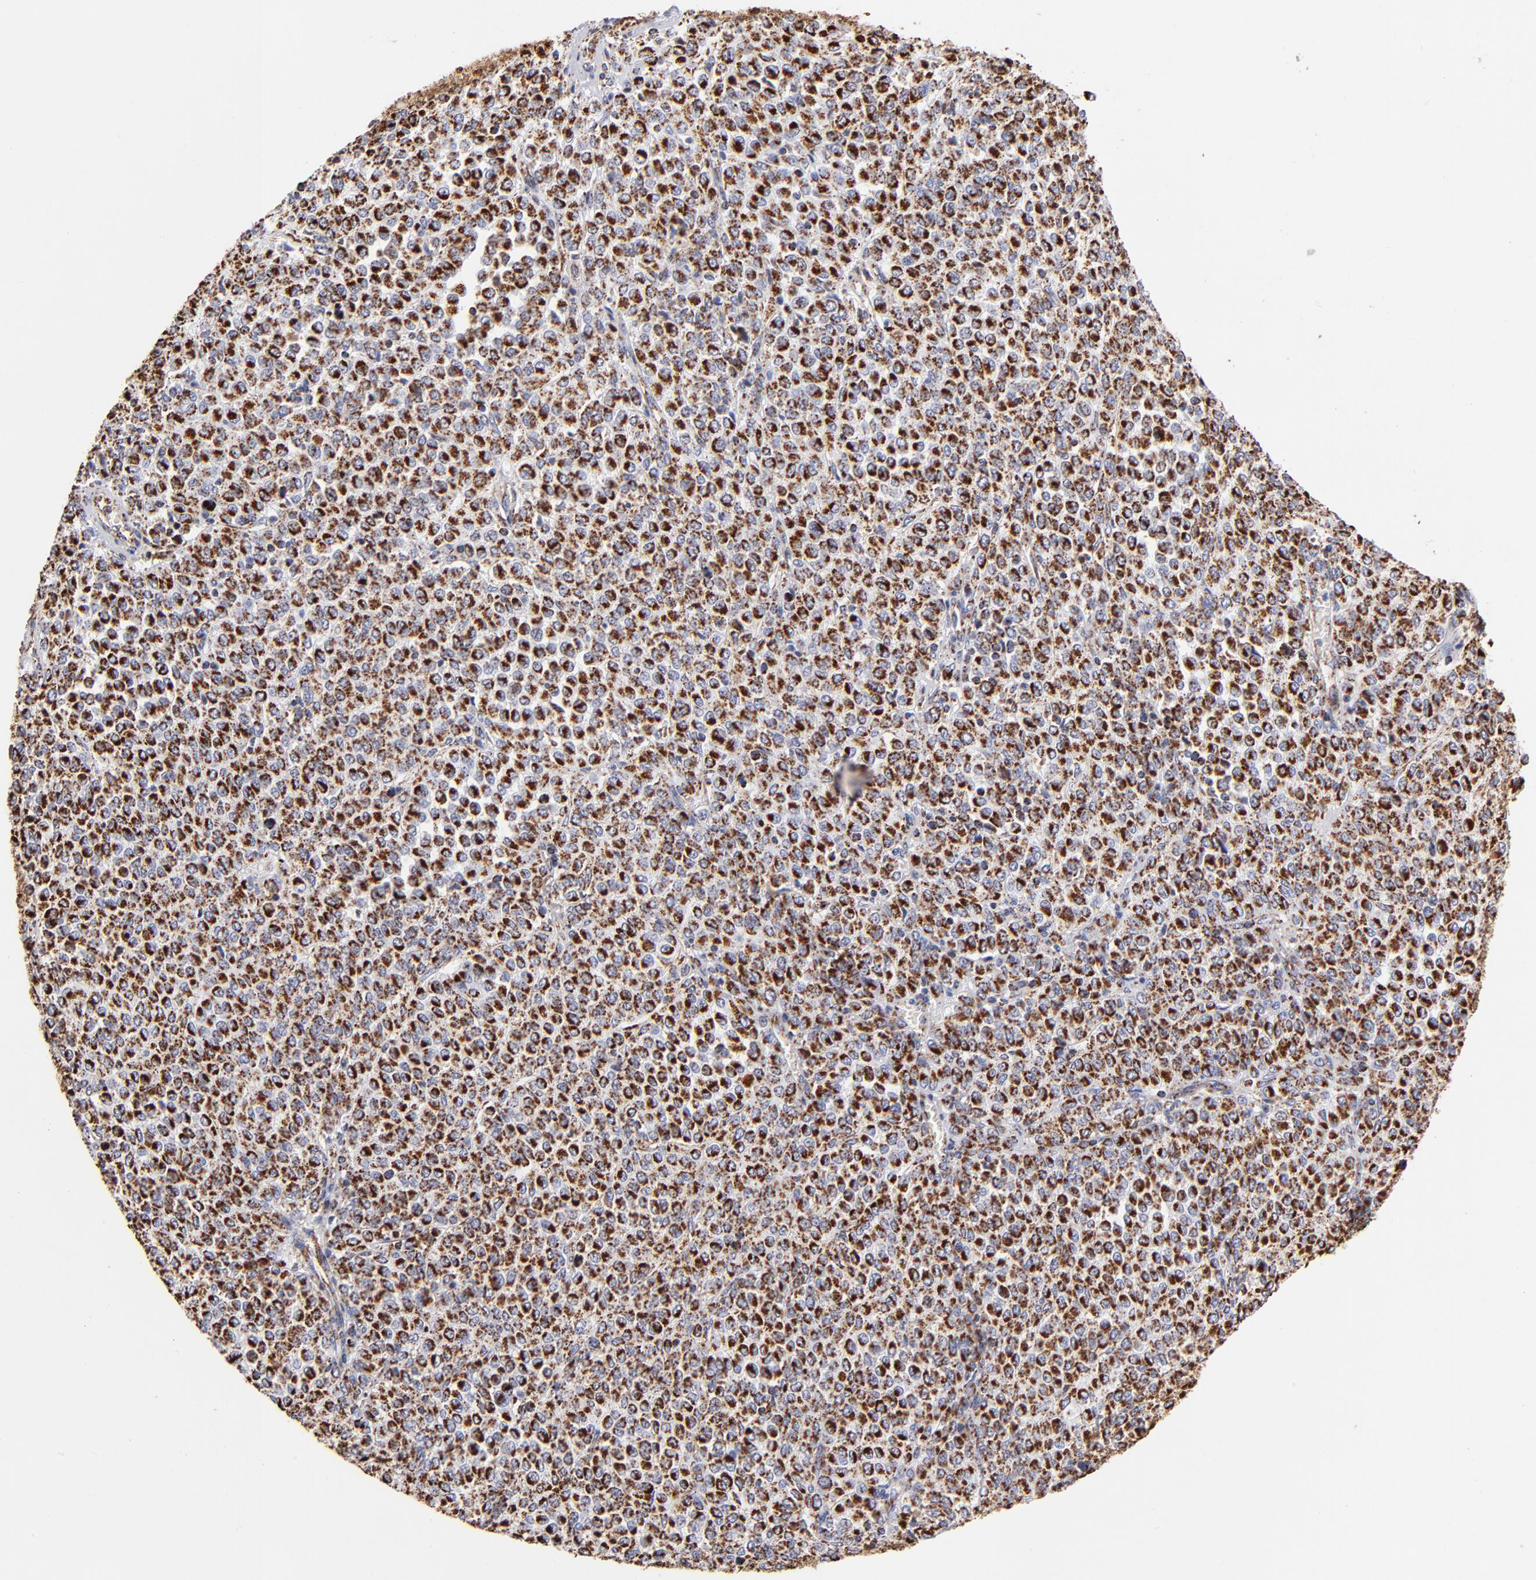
{"staining": {"intensity": "strong", "quantity": ">75%", "location": "cytoplasmic/membranous"}, "tissue": "melanoma", "cell_type": "Tumor cells", "image_type": "cancer", "snomed": [{"axis": "morphology", "description": "Malignant melanoma, Metastatic site"}, {"axis": "topography", "description": "Pancreas"}], "caption": "Immunohistochemical staining of human malignant melanoma (metastatic site) reveals high levels of strong cytoplasmic/membranous protein staining in approximately >75% of tumor cells.", "gene": "PHB1", "patient": {"sex": "female", "age": 30}}